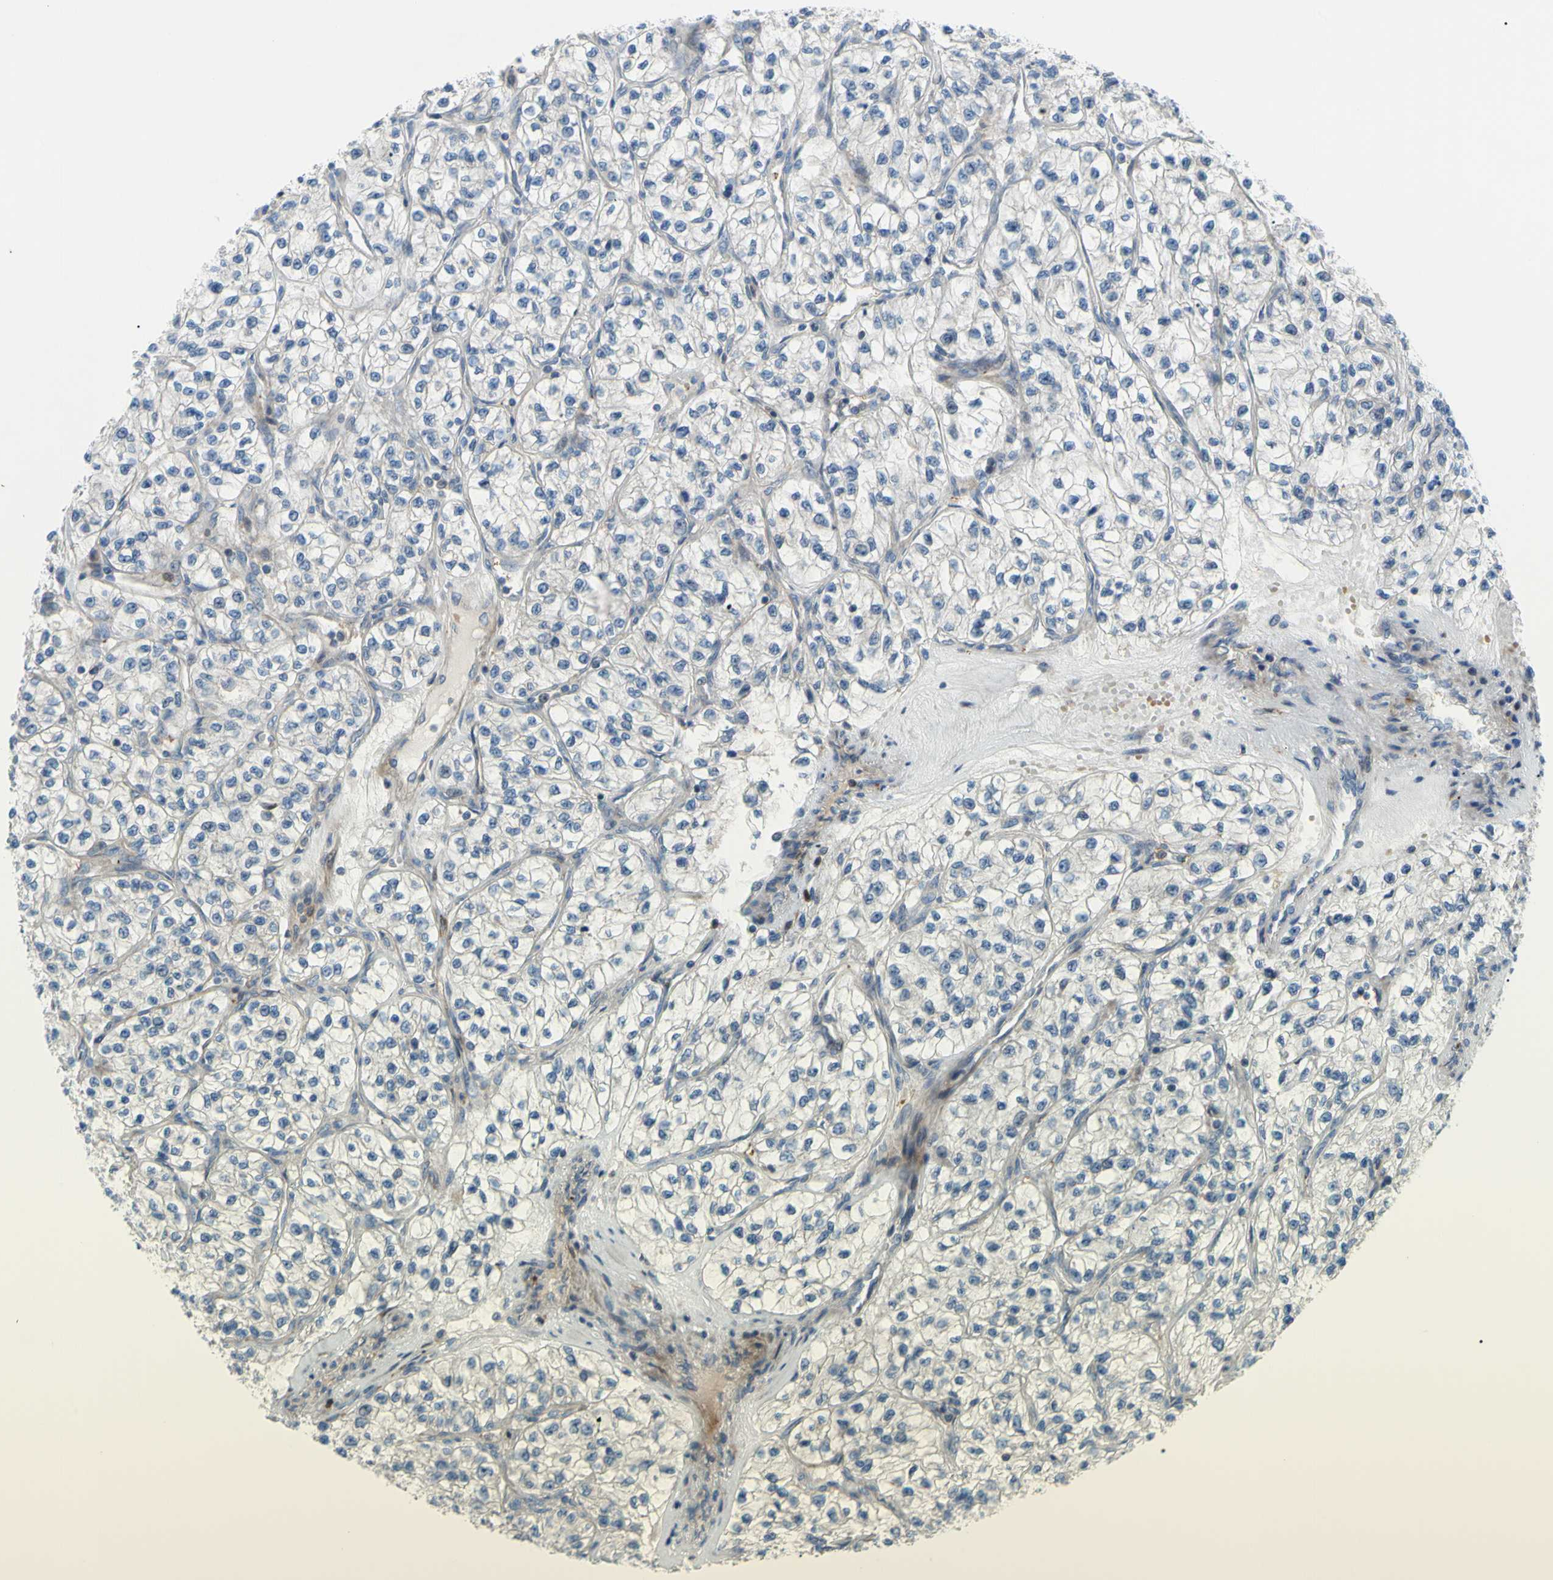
{"staining": {"intensity": "negative", "quantity": "none", "location": "none"}, "tissue": "renal cancer", "cell_type": "Tumor cells", "image_type": "cancer", "snomed": [{"axis": "morphology", "description": "Adenocarcinoma, NOS"}, {"axis": "topography", "description": "Kidney"}], "caption": "There is no significant positivity in tumor cells of renal cancer.", "gene": "PAK2", "patient": {"sex": "female", "age": 57}}